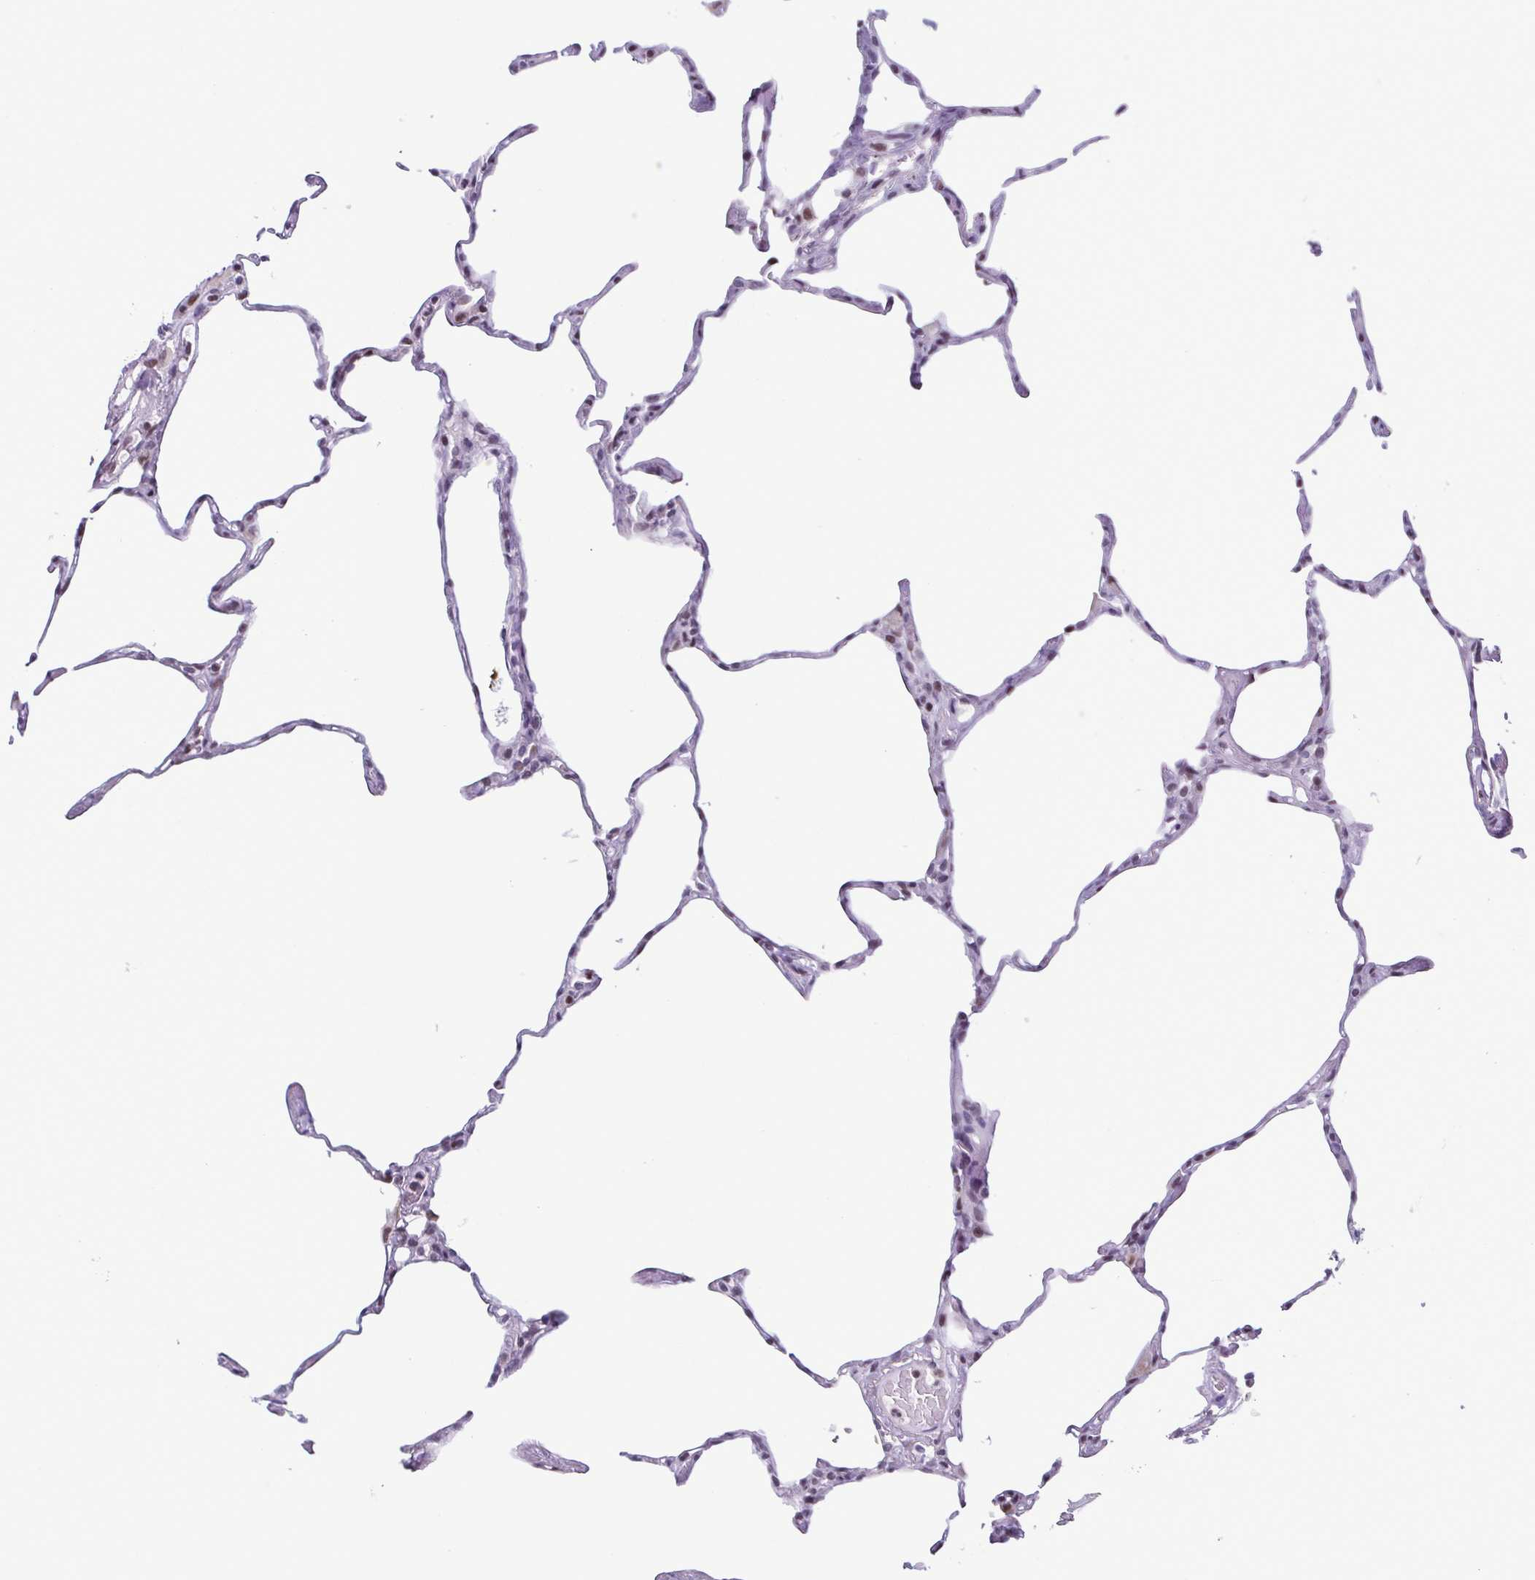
{"staining": {"intensity": "negative", "quantity": "none", "location": "none"}, "tissue": "lung", "cell_type": "Alveolar cells", "image_type": "normal", "snomed": [{"axis": "morphology", "description": "Normal tissue, NOS"}, {"axis": "topography", "description": "Lung"}], "caption": "IHC of unremarkable lung displays no staining in alveolar cells.", "gene": "IRF1", "patient": {"sex": "male", "age": 65}}